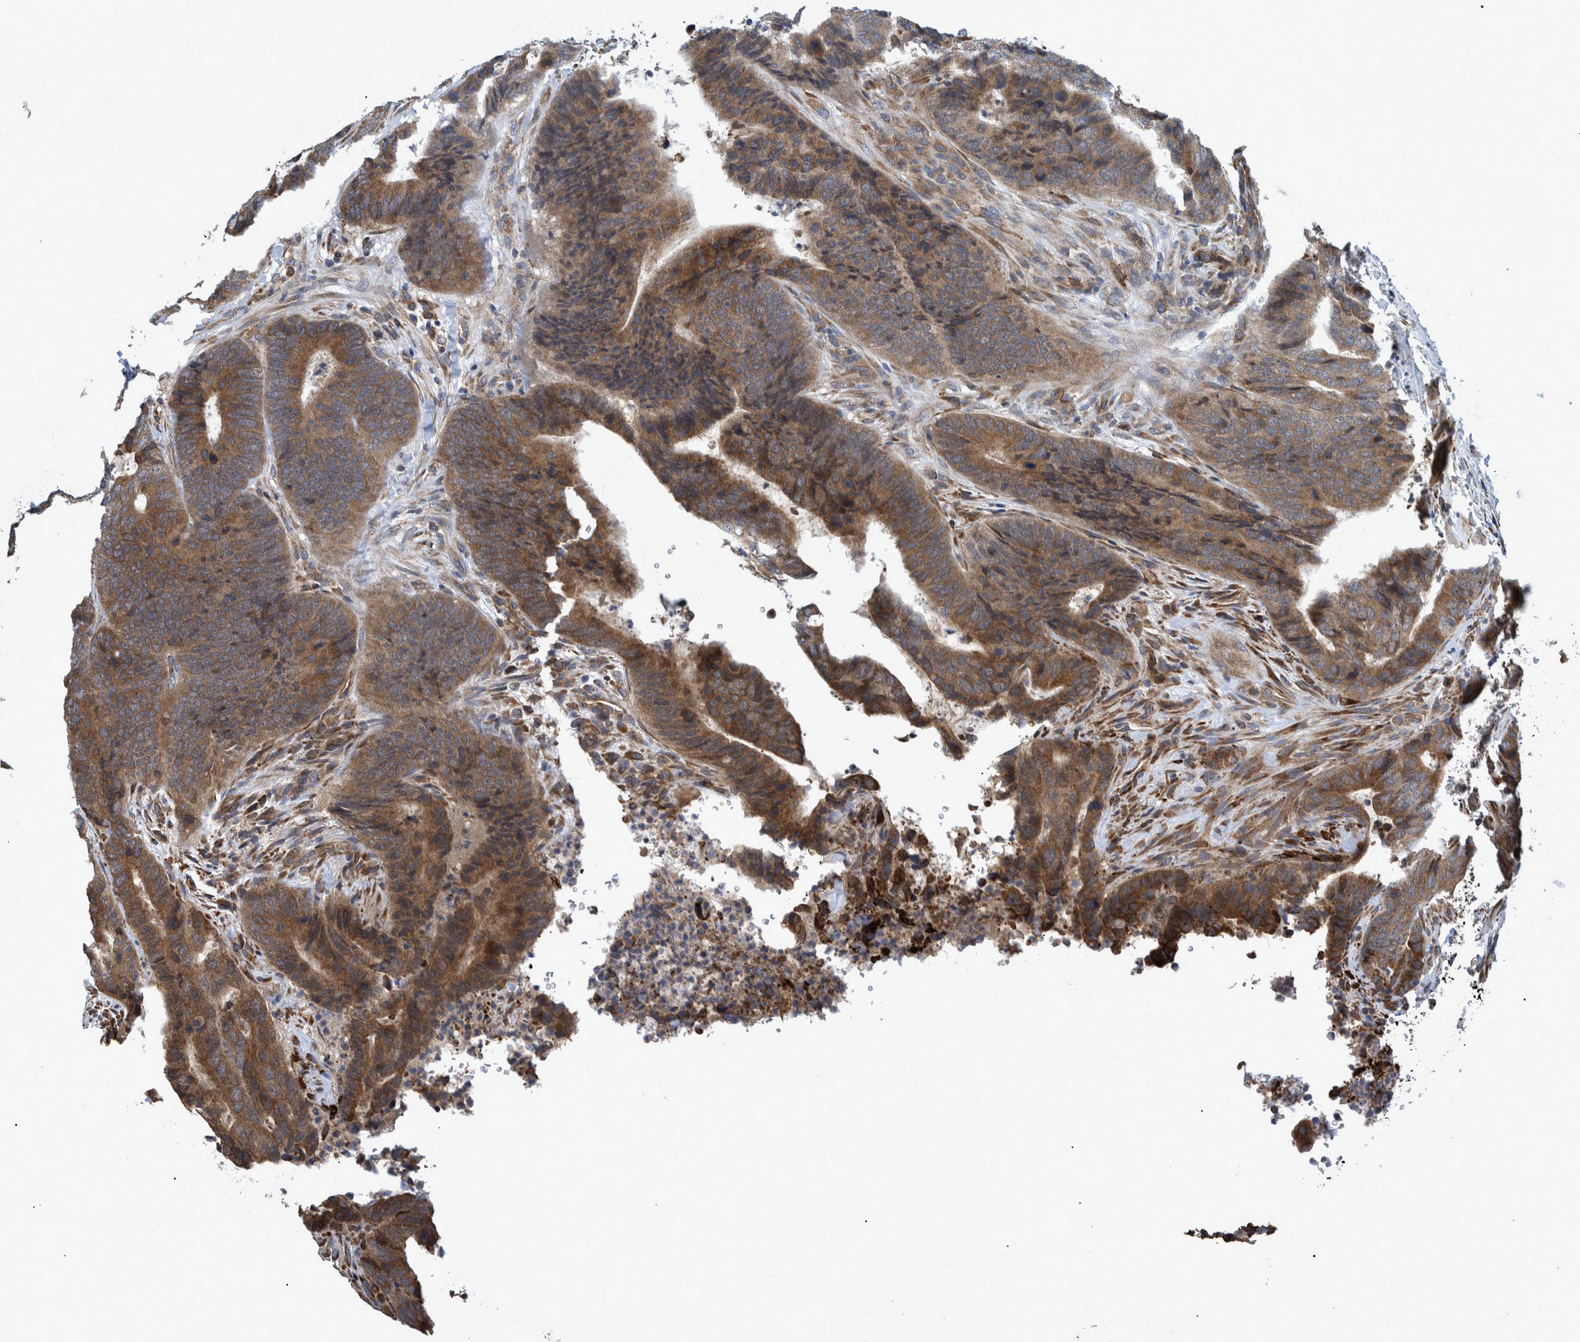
{"staining": {"intensity": "moderate", "quantity": ">75%", "location": "cytoplasmic/membranous"}, "tissue": "colorectal cancer", "cell_type": "Tumor cells", "image_type": "cancer", "snomed": [{"axis": "morphology", "description": "Adenocarcinoma, NOS"}, {"axis": "topography", "description": "Colon"}], "caption": "Brown immunohistochemical staining in colorectal cancer (adenocarcinoma) reveals moderate cytoplasmic/membranous staining in approximately >75% of tumor cells.", "gene": "SPAG5", "patient": {"sex": "male", "age": 56}}